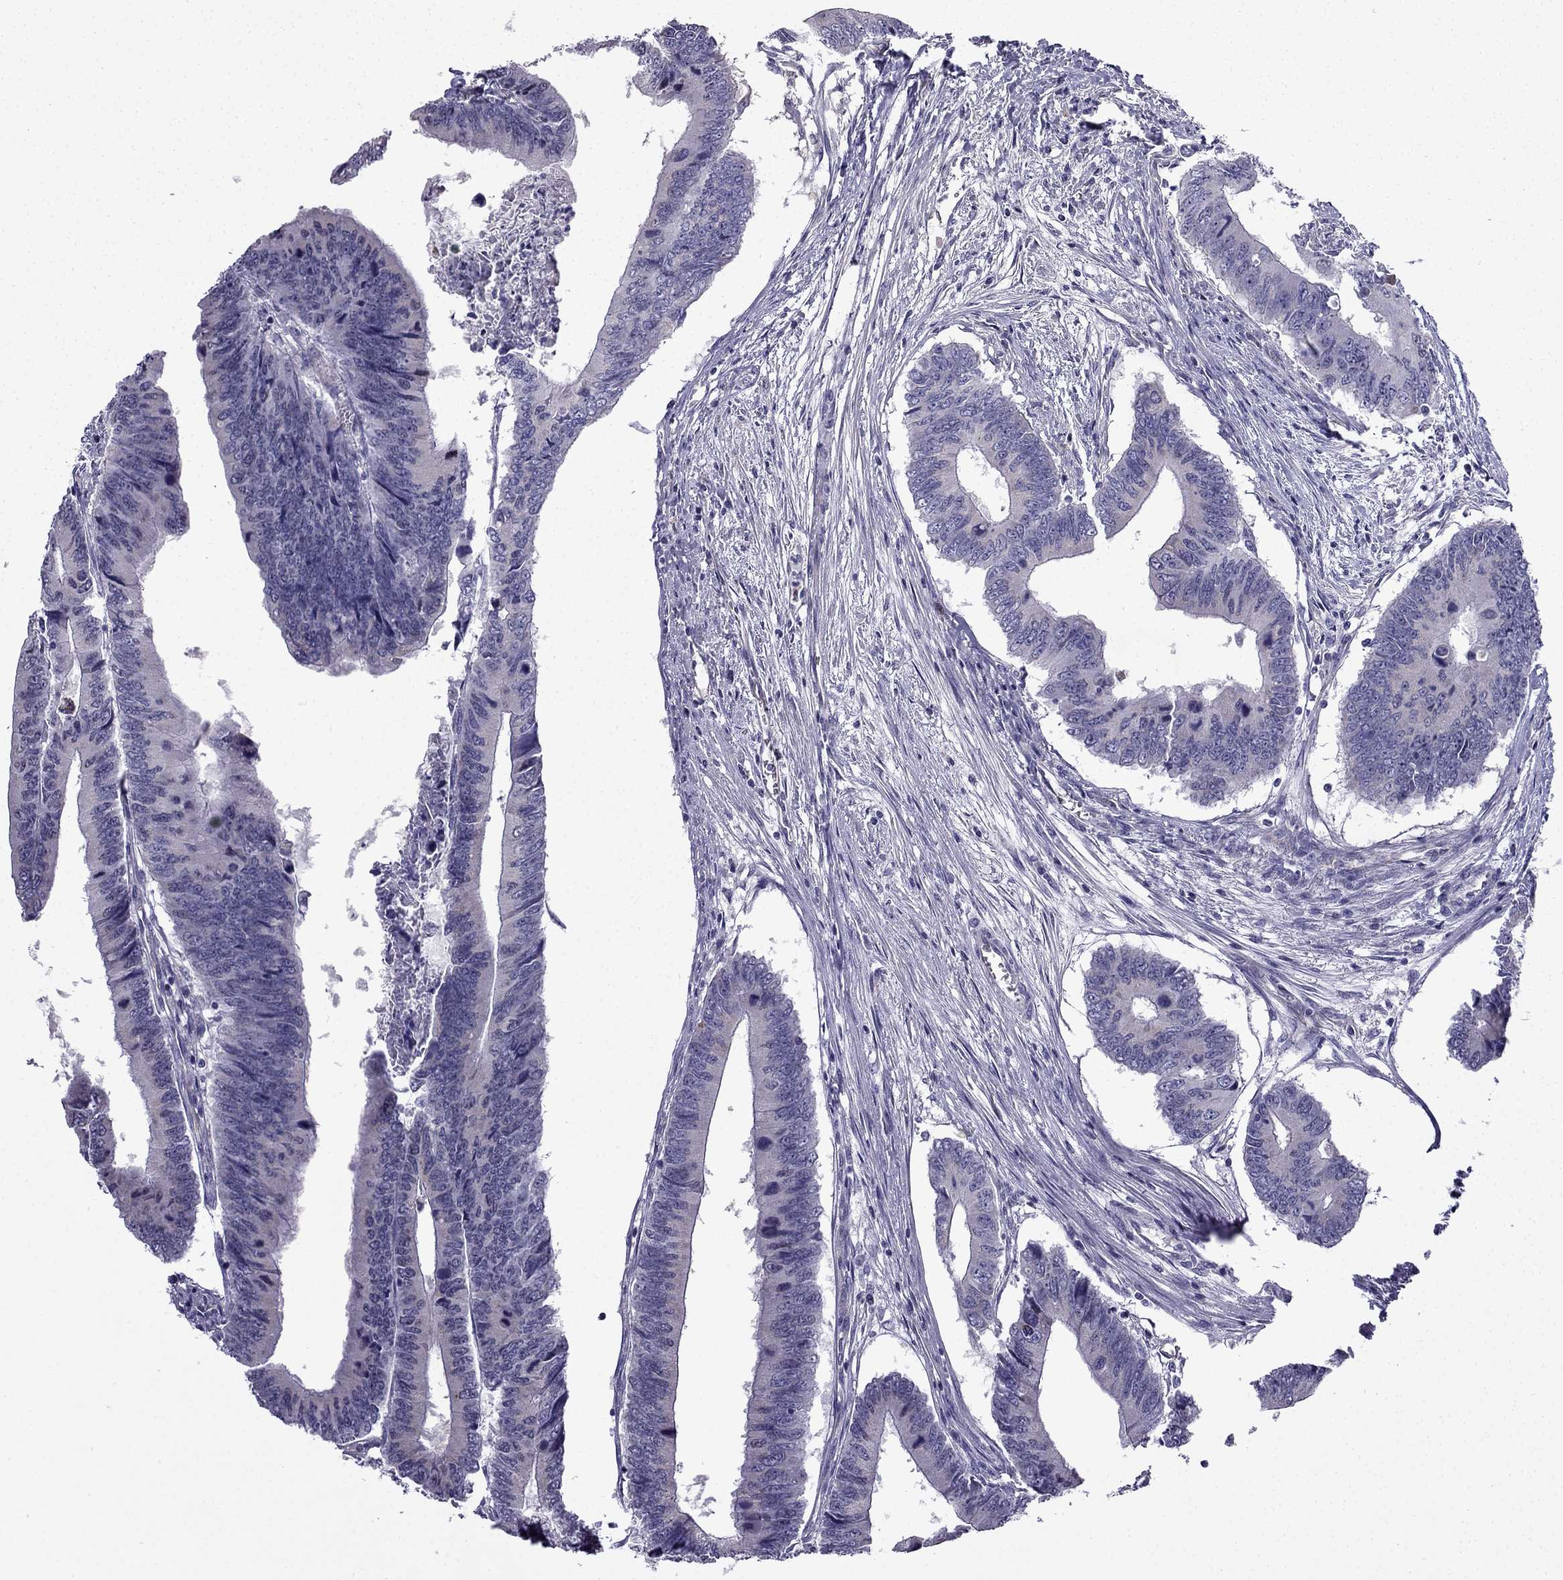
{"staining": {"intensity": "negative", "quantity": "none", "location": "none"}, "tissue": "colorectal cancer", "cell_type": "Tumor cells", "image_type": "cancer", "snomed": [{"axis": "morphology", "description": "Adenocarcinoma, NOS"}, {"axis": "topography", "description": "Colon"}], "caption": "This is an IHC photomicrograph of adenocarcinoma (colorectal). There is no staining in tumor cells.", "gene": "SLC6A2", "patient": {"sex": "male", "age": 53}}